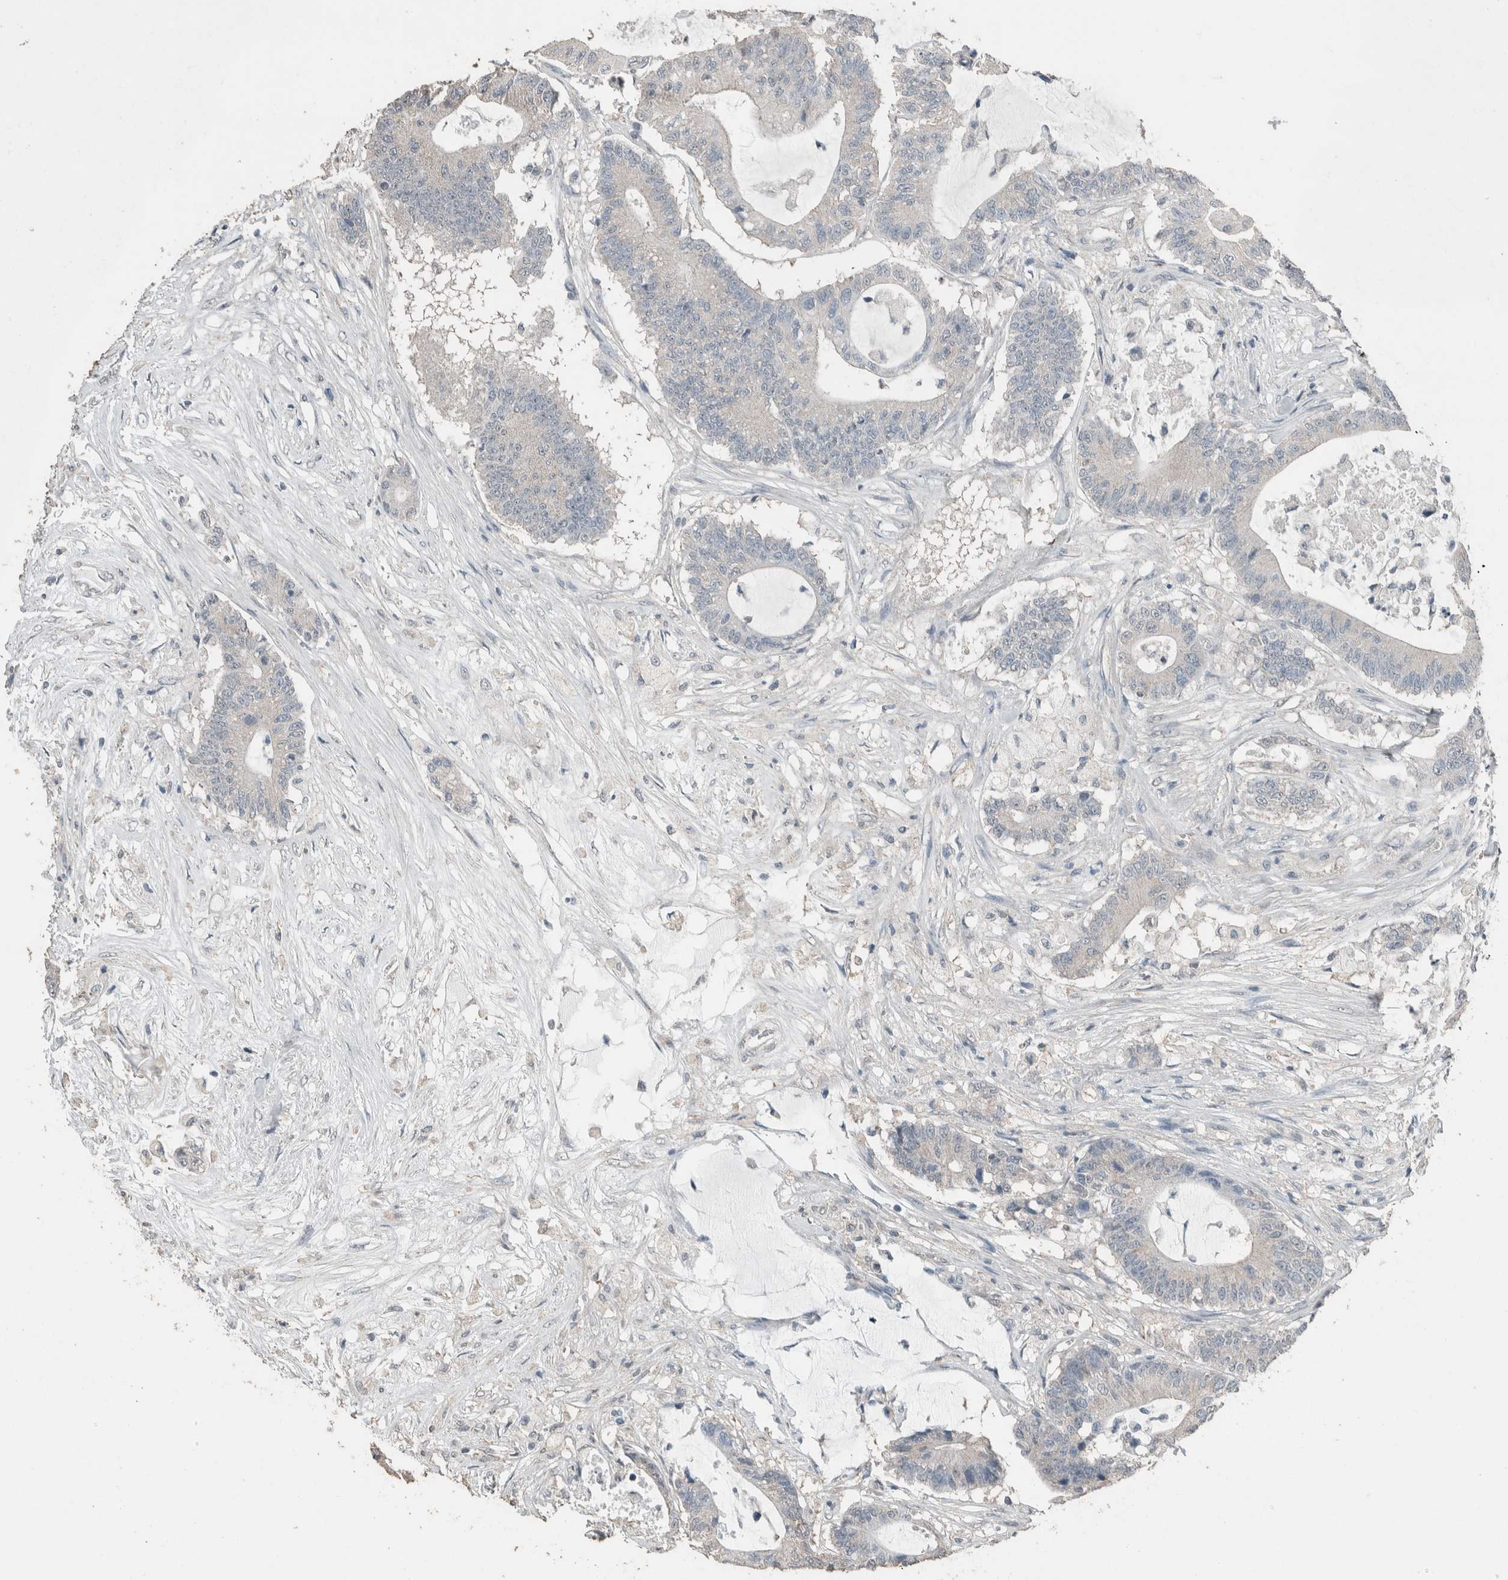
{"staining": {"intensity": "negative", "quantity": "none", "location": "none"}, "tissue": "colorectal cancer", "cell_type": "Tumor cells", "image_type": "cancer", "snomed": [{"axis": "morphology", "description": "Adenocarcinoma, NOS"}, {"axis": "topography", "description": "Colon"}], "caption": "Protein analysis of colorectal cancer displays no significant positivity in tumor cells. The staining was performed using DAB to visualize the protein expression in brown, while the nuclei were stained in blue with hematoxylin (Magnification: 20x).", "gene": "ACVR2B", "patient": {"sex": "female", "age": 84}}